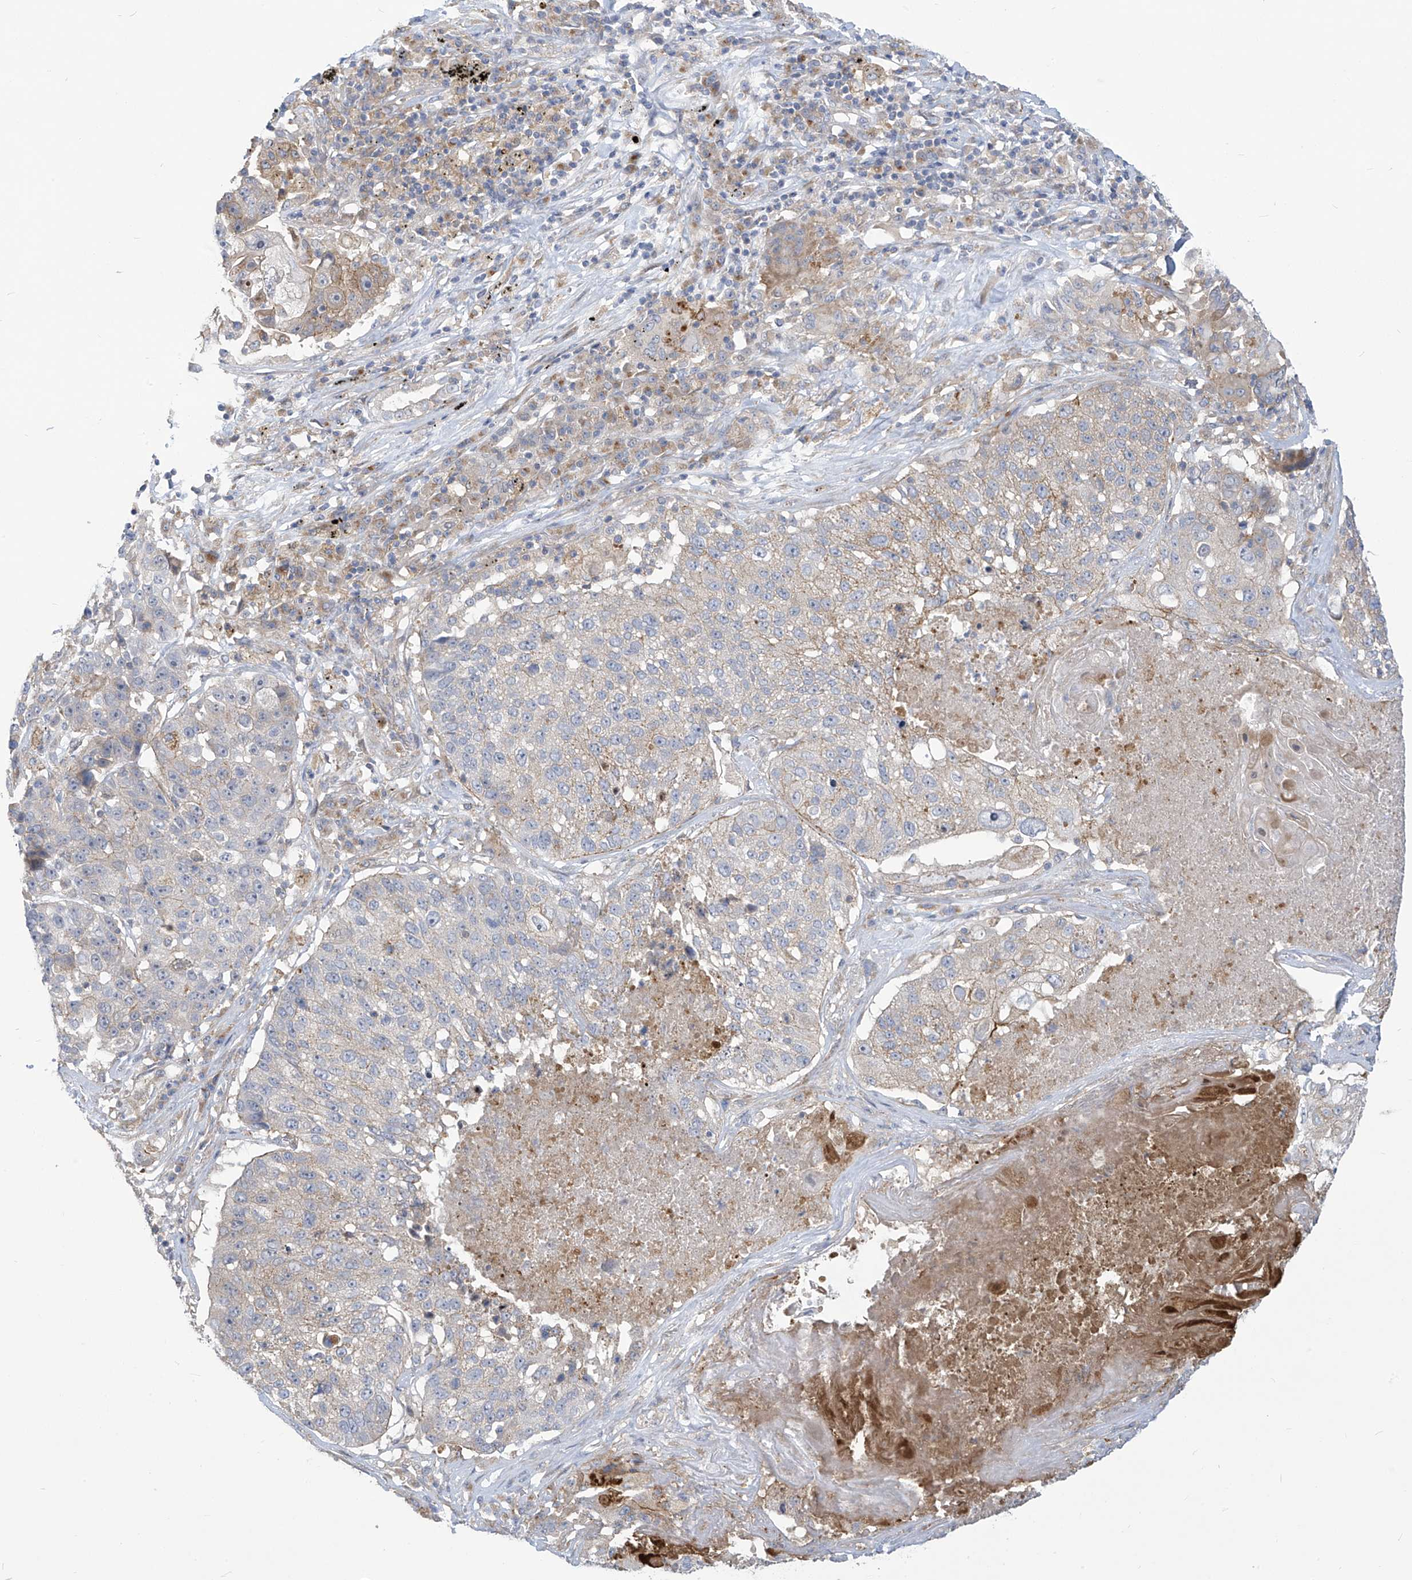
{"staining": {"intensity": "weak", "quantity": "<25%", "location": "cytoplasmic/membranous"}, "tissue": "lung cancer", "cell_type": "Tumor cells", "image_type": "cancer", "snomed": [{"axis": "morphology", "description": "Squamous cell carcinoma, NOS"}, {"axis": "topography", "description": "Lung"}], "caption": "A high-resolution photomicrograph shows IHC staining of lung cancer, which displays no significant positivity in tumor cells. The staining is performed using DAB brown chromogen with nuclei counter-stained in using hematoxylin.", "gene": "ADAT2", "patient": {"sex": "male", "age": 61}}